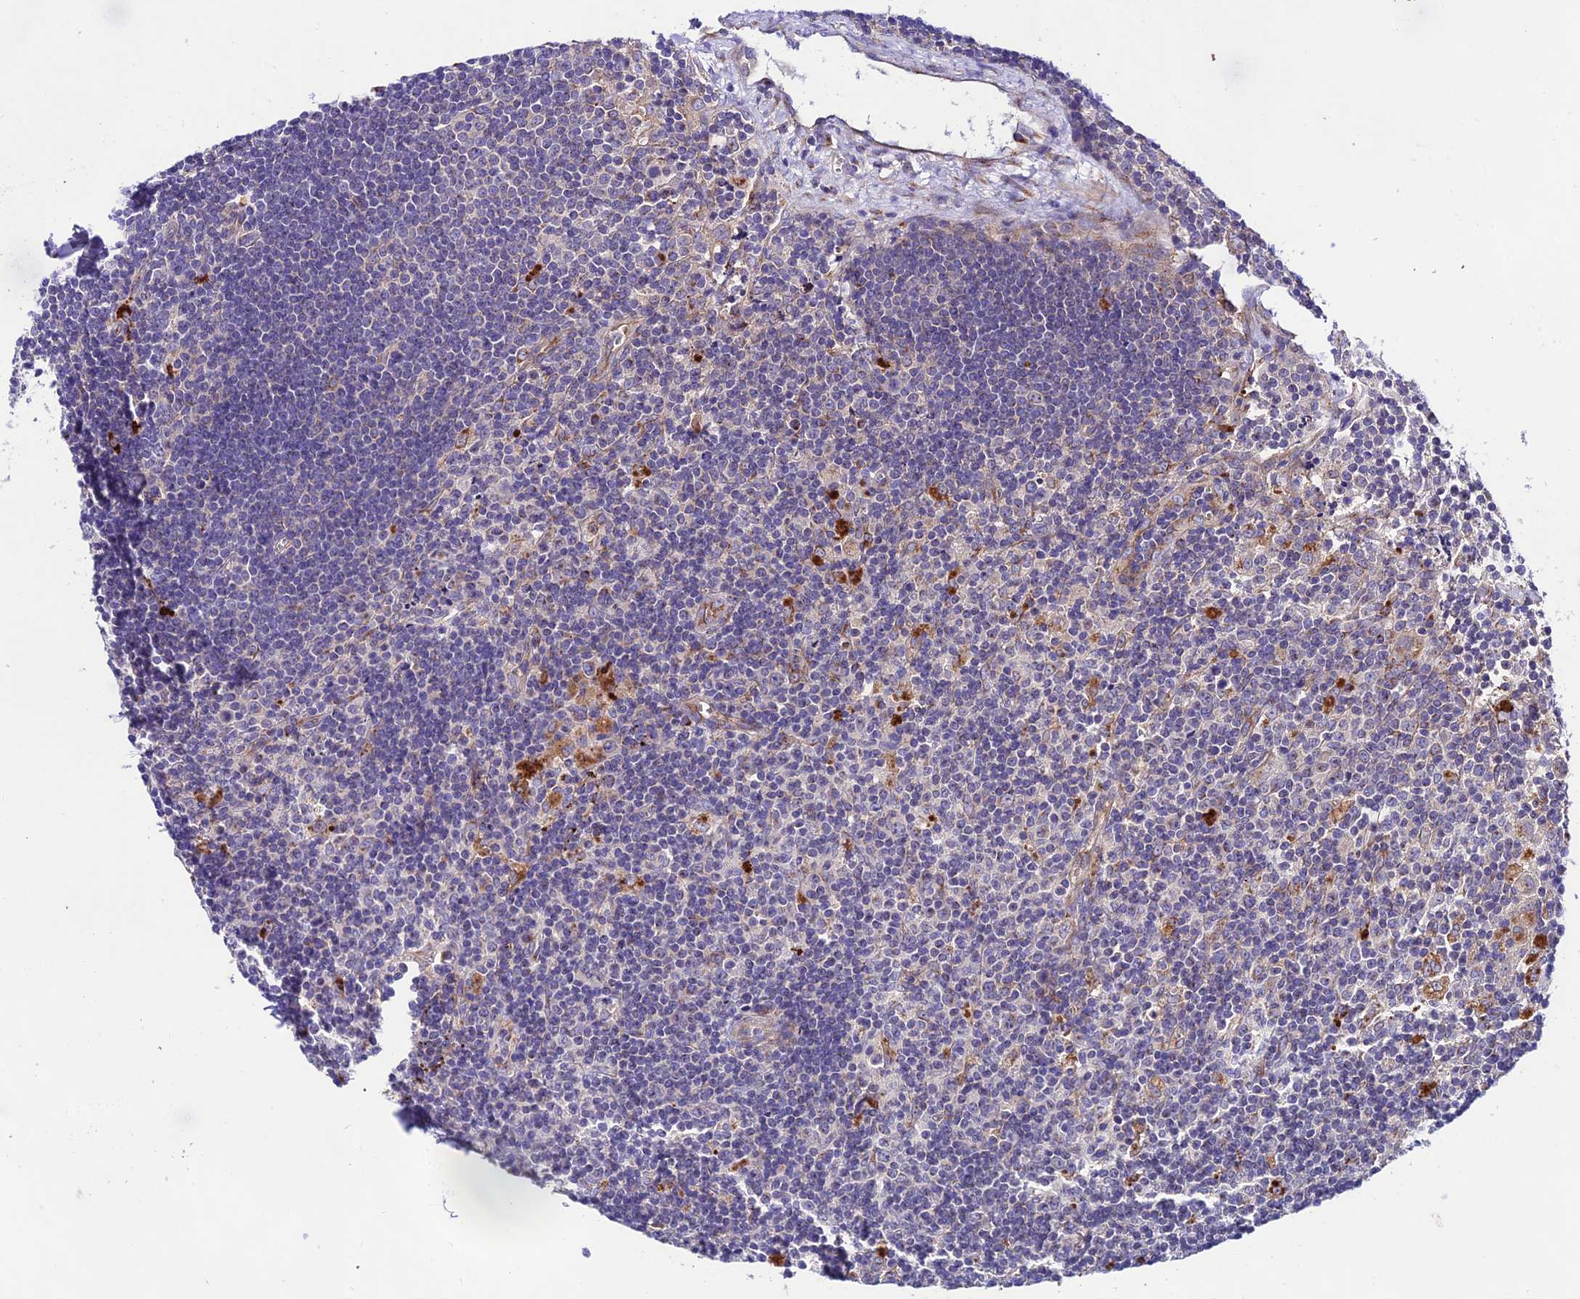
{"staining": {"intensity": "negative", "quantity": "none", "location": "none"}, "tissue": "lymph node", "cell_type": "Non-germinal center cells", "image_type": "normal", "snomed": [{"axis": "morphology", "description": "Normal tissue, NOS"}, {"axis": "topography", "description": "Lymph node"}], "caption": "Immunohistochemistry image of benign human lymph node stained for a protein (brown), which demonstrates no positivity in non-germinal center cells.", "gene": "LACTB2", "patient": {"sex": "male", "age": 58}}